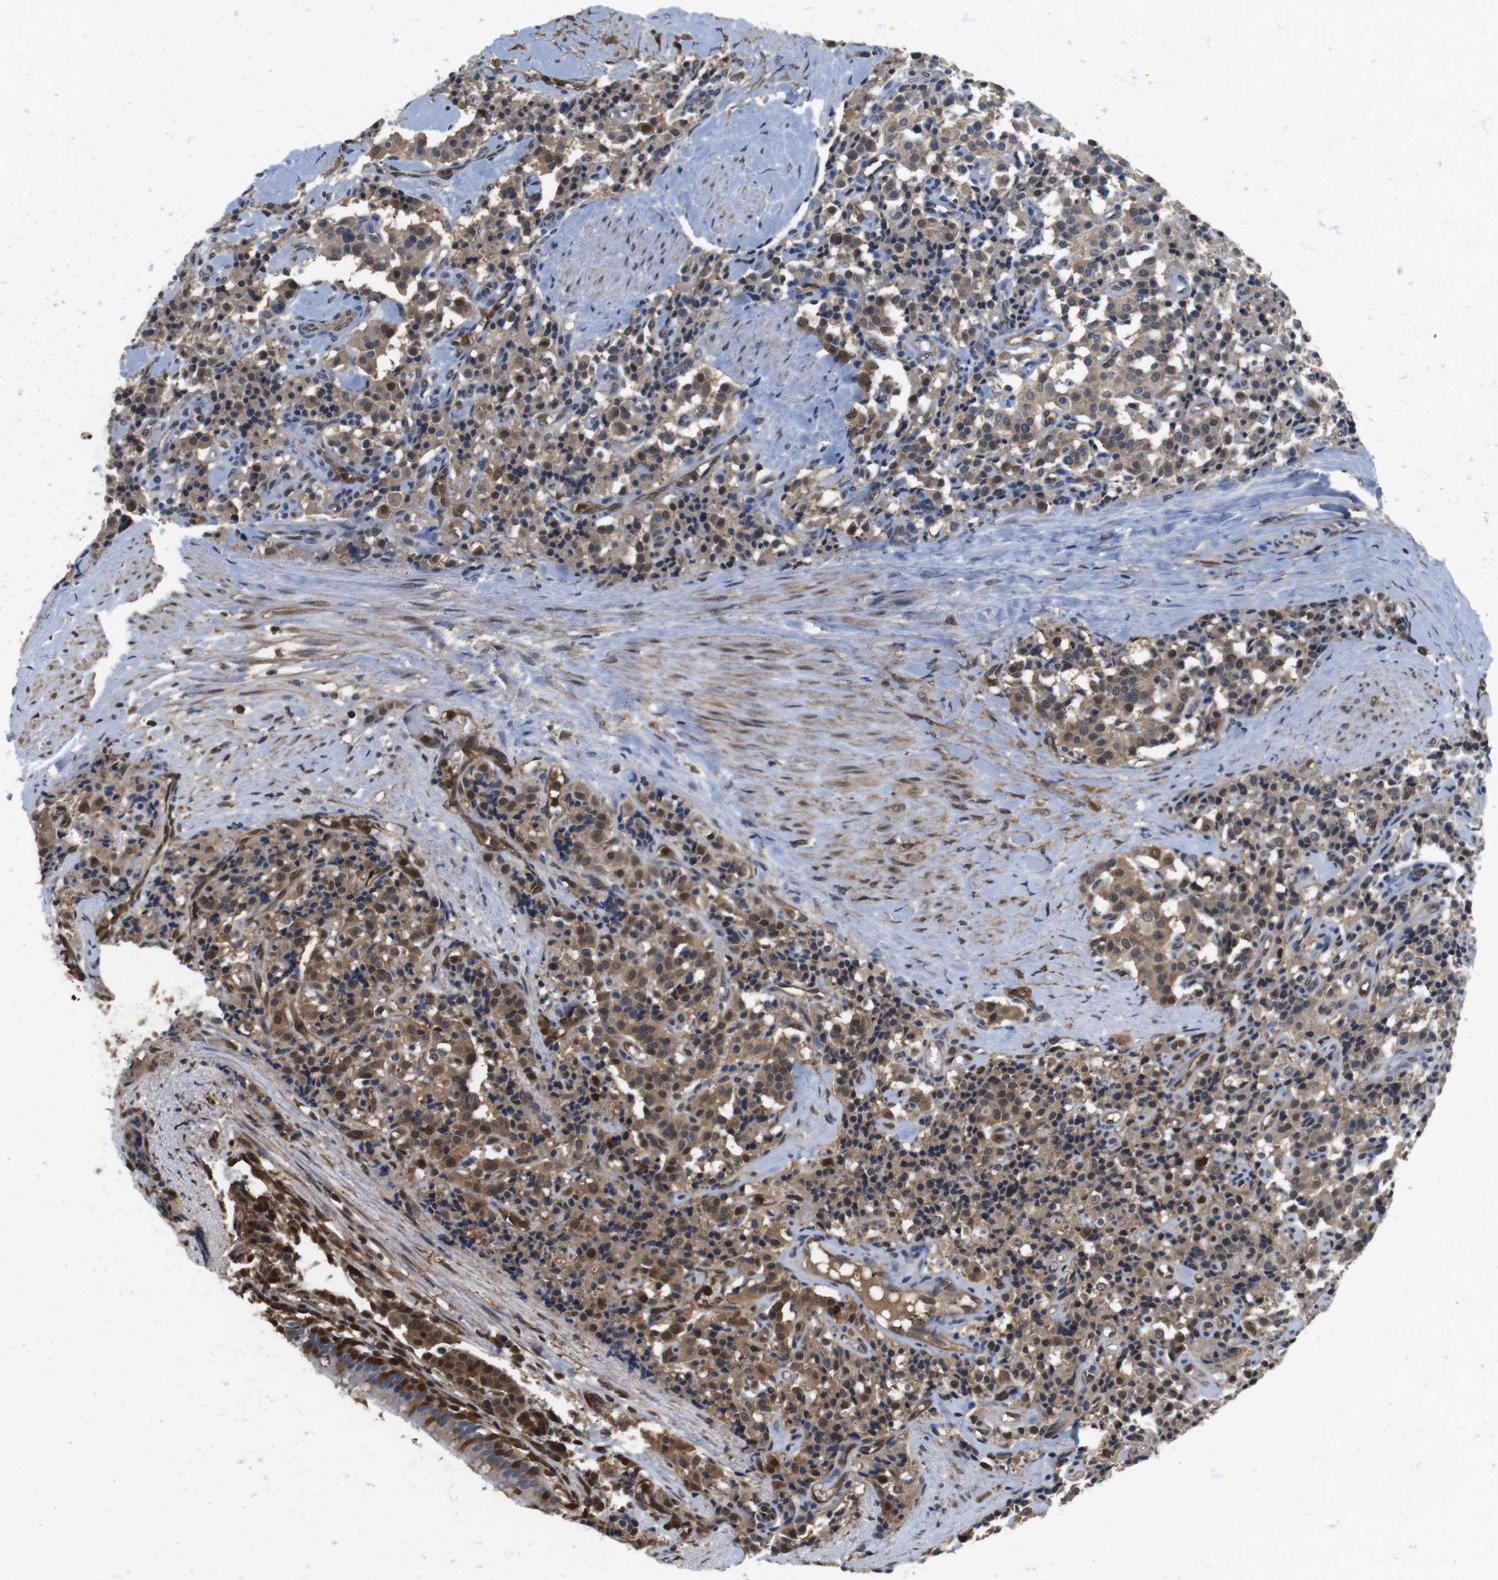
{"staining": {"intensity": "moderate", "quantity": ">75%", "location": "cytoplasmic/membranous,nuclear"}, "tissue": "carcinoid", "cell_type": "Tumor cells", "image_type": "cancer", "snomed": [{"axis": "morphology", "description": "Carcinoid, malignant, NOS"}, {"axis": "topography", "description": "Lung"}], "caption": "This is a histology image of IHC staining of carcinoid, which shows moderate staining in the cytoplasmic/membranous and nuclear of tumor cells.", "gene": "LDHA", "patient": {"sex": "male", "age": 30}}